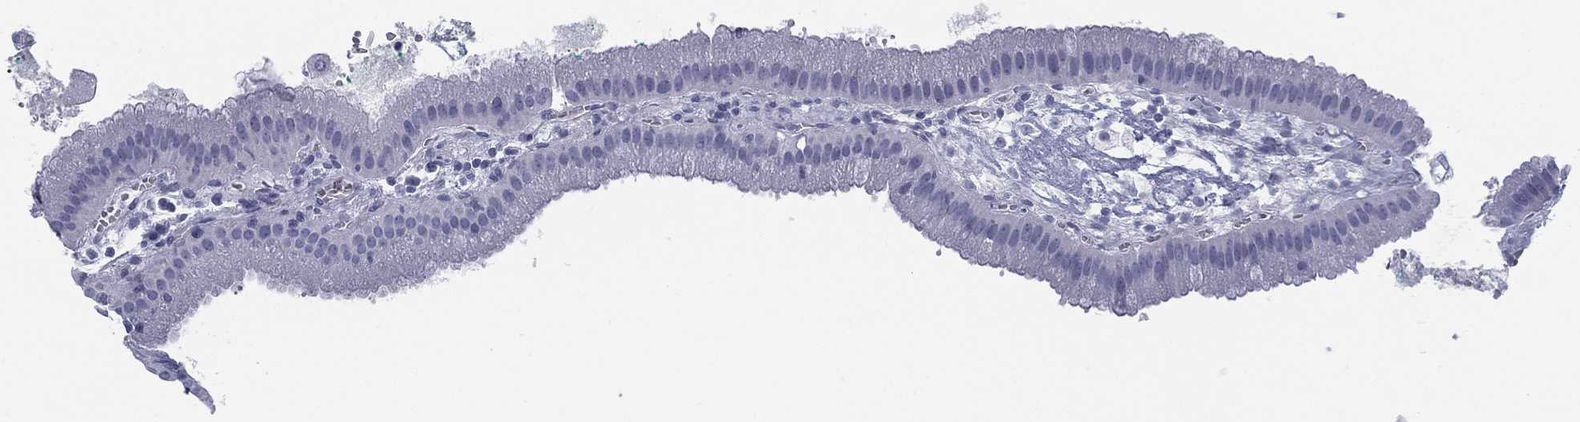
{"staining": {"intensity": "negative", "quantity": "none", "location": "none"}, "tissue": "gallbladder", "cell_type": "Glandular cells", "image_type": "normal", "snomed": [{"axis": "morphology", "description": "Normal tissue, NOS"}, {"axis": "topography", "description": "Gallbladder"}], "caption": "Micrograph shows no protein expression in glandular cells of normal gallbladder. The staining is performed using DAB (3,3'-diaminobenzidine) brown chromogen with nuclei counter-stained in using hematoxylin.", "gene": "RSPH4A", "patient": {"sex": "male", "age": 67}}